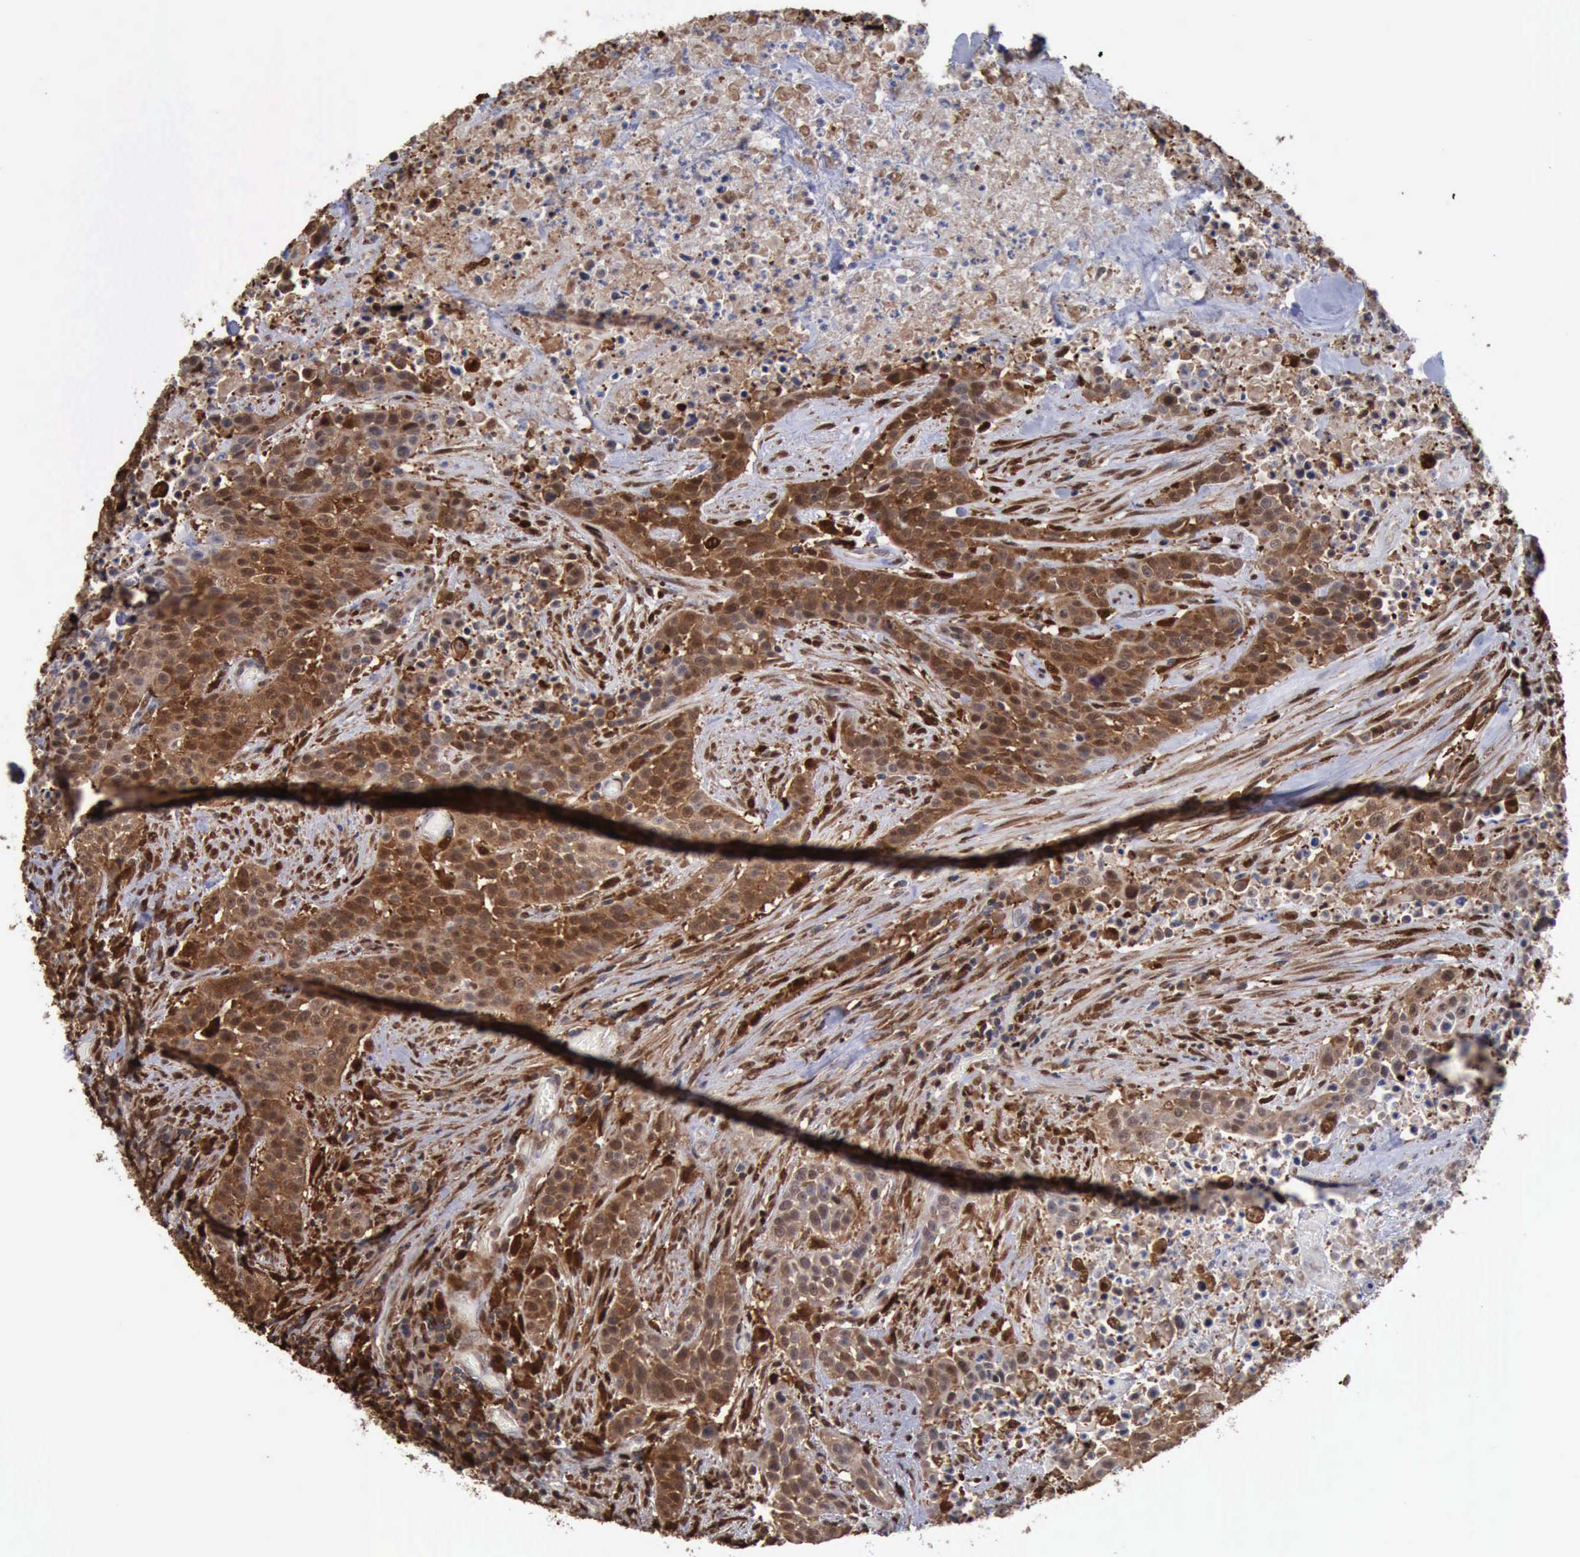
{"staining": {"intensity": "strong", "quantity": ">75%", "location": "cytoplasmic/membranous,nuclear"}, "tissue": "urothelial cancer", "cell_type": "Tumor cells", "image_type": "cancer", "snomed": [{"axis": "morphology", "description": "Urothelial carcinoma, High grade"}, {"axis": "topography", "description": "Urinary bladder"}], "caption": "Immunohistochemistry (IHC) histopathology image of neoplastic tissue: human high-grade urothelial carcinoma stained using IHC demonstrates high levels of strong protein expression localized specifically in the cytoplasmic/membranous and nuclear of tumor cells, appearing as a cytoplasmic/membranous and nuclear brown color.", "gene": "STAT1", "patient": {"sex": "male", "age": 74}}